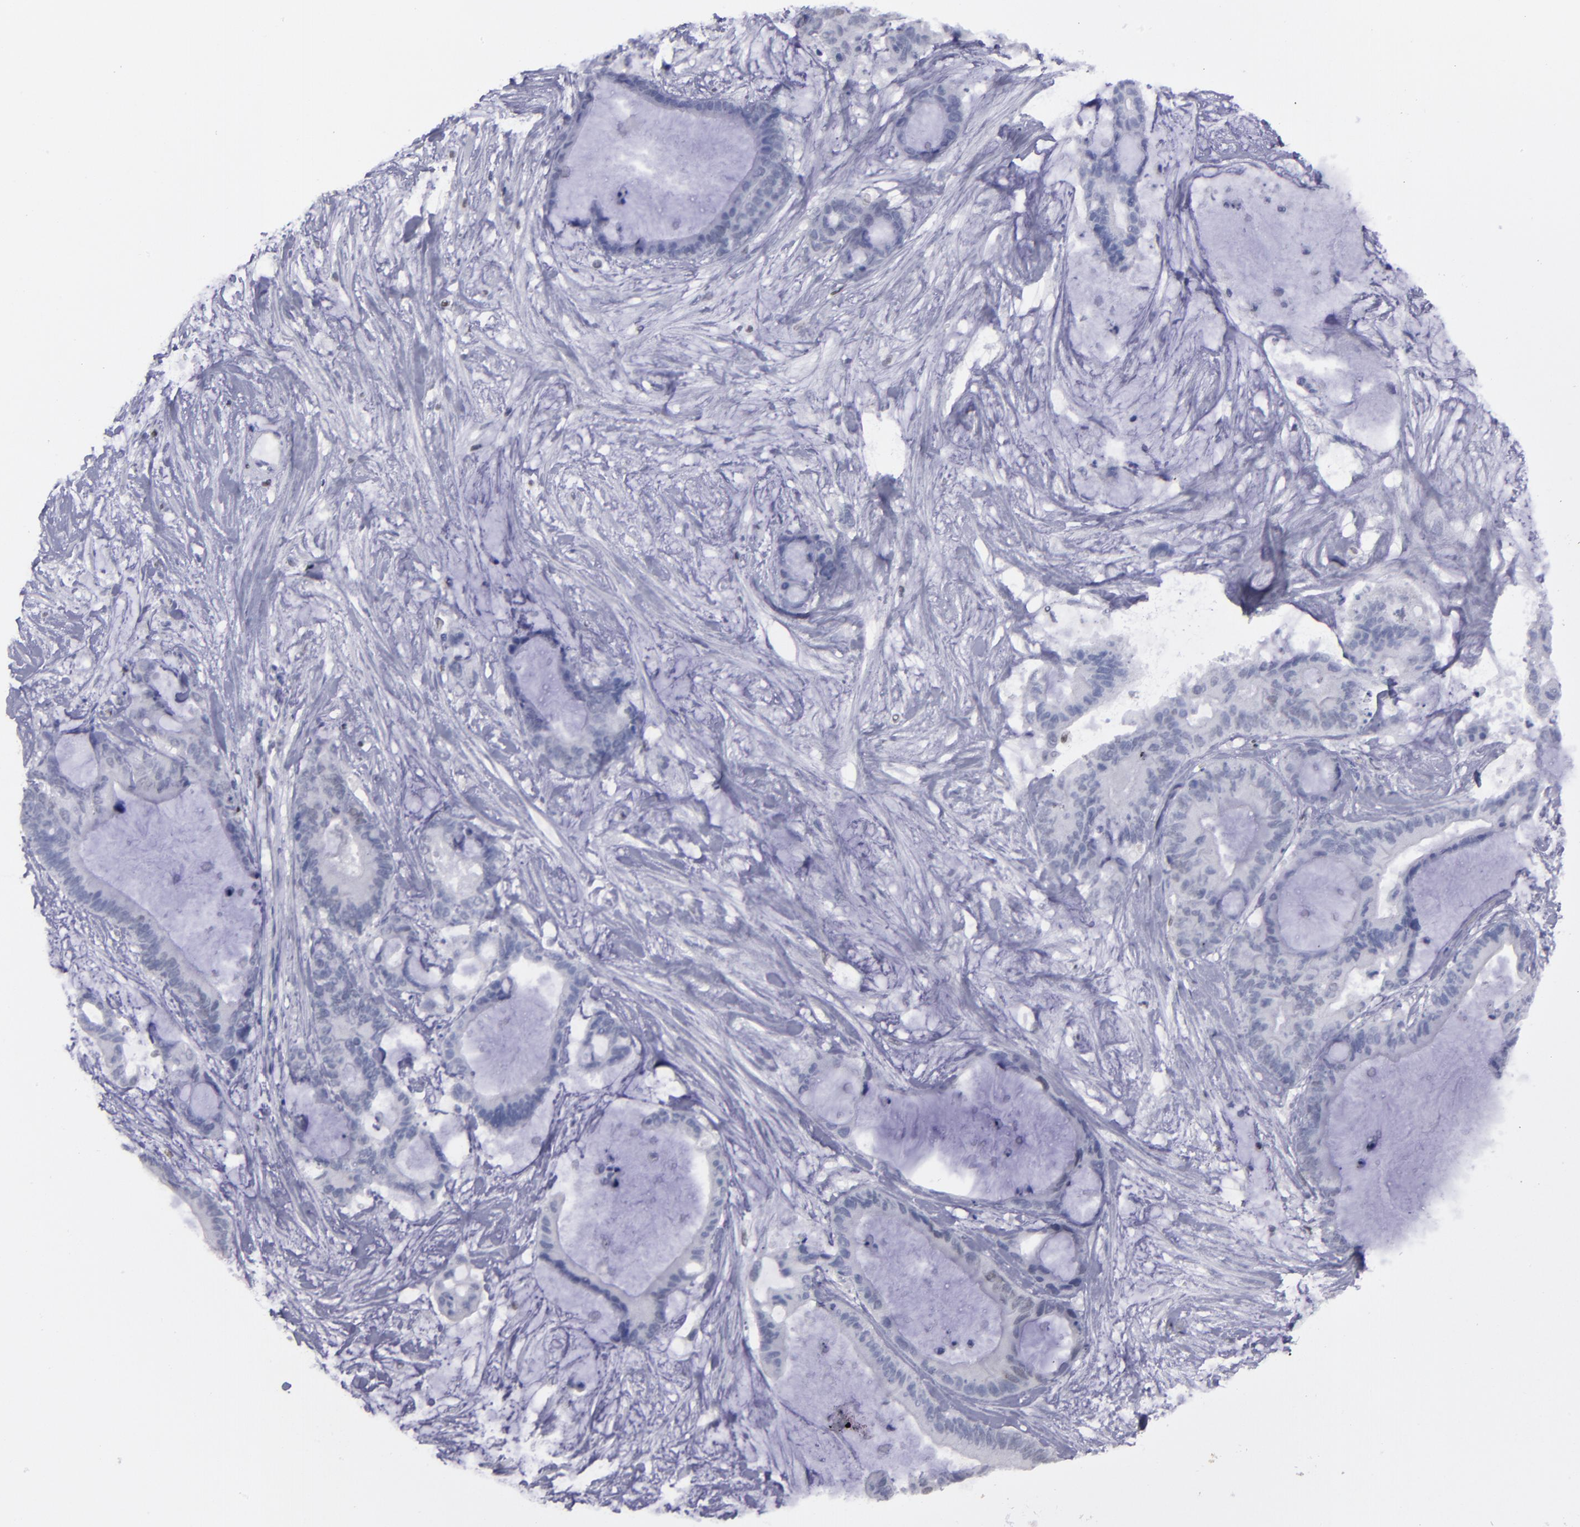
{"staining": {"intensity": "negative", "quantity": "none", "location": "none"}, "tissue": "liver cancer", "cell_type": "Tumor cells", "image_type": "cancer", "snomed": [{"axis": "morphology", "description": "Cholangiocarcinoma"}, {"axis": "topography", "description": "Liver"}], "caption": "IHC micrograph of cholangiocarcinoma (liver) stained for a protein (brown), which shows no positivity in tumor cells.", "gene": "IRF8", "patient": {"sex": "female", "age": 73}}